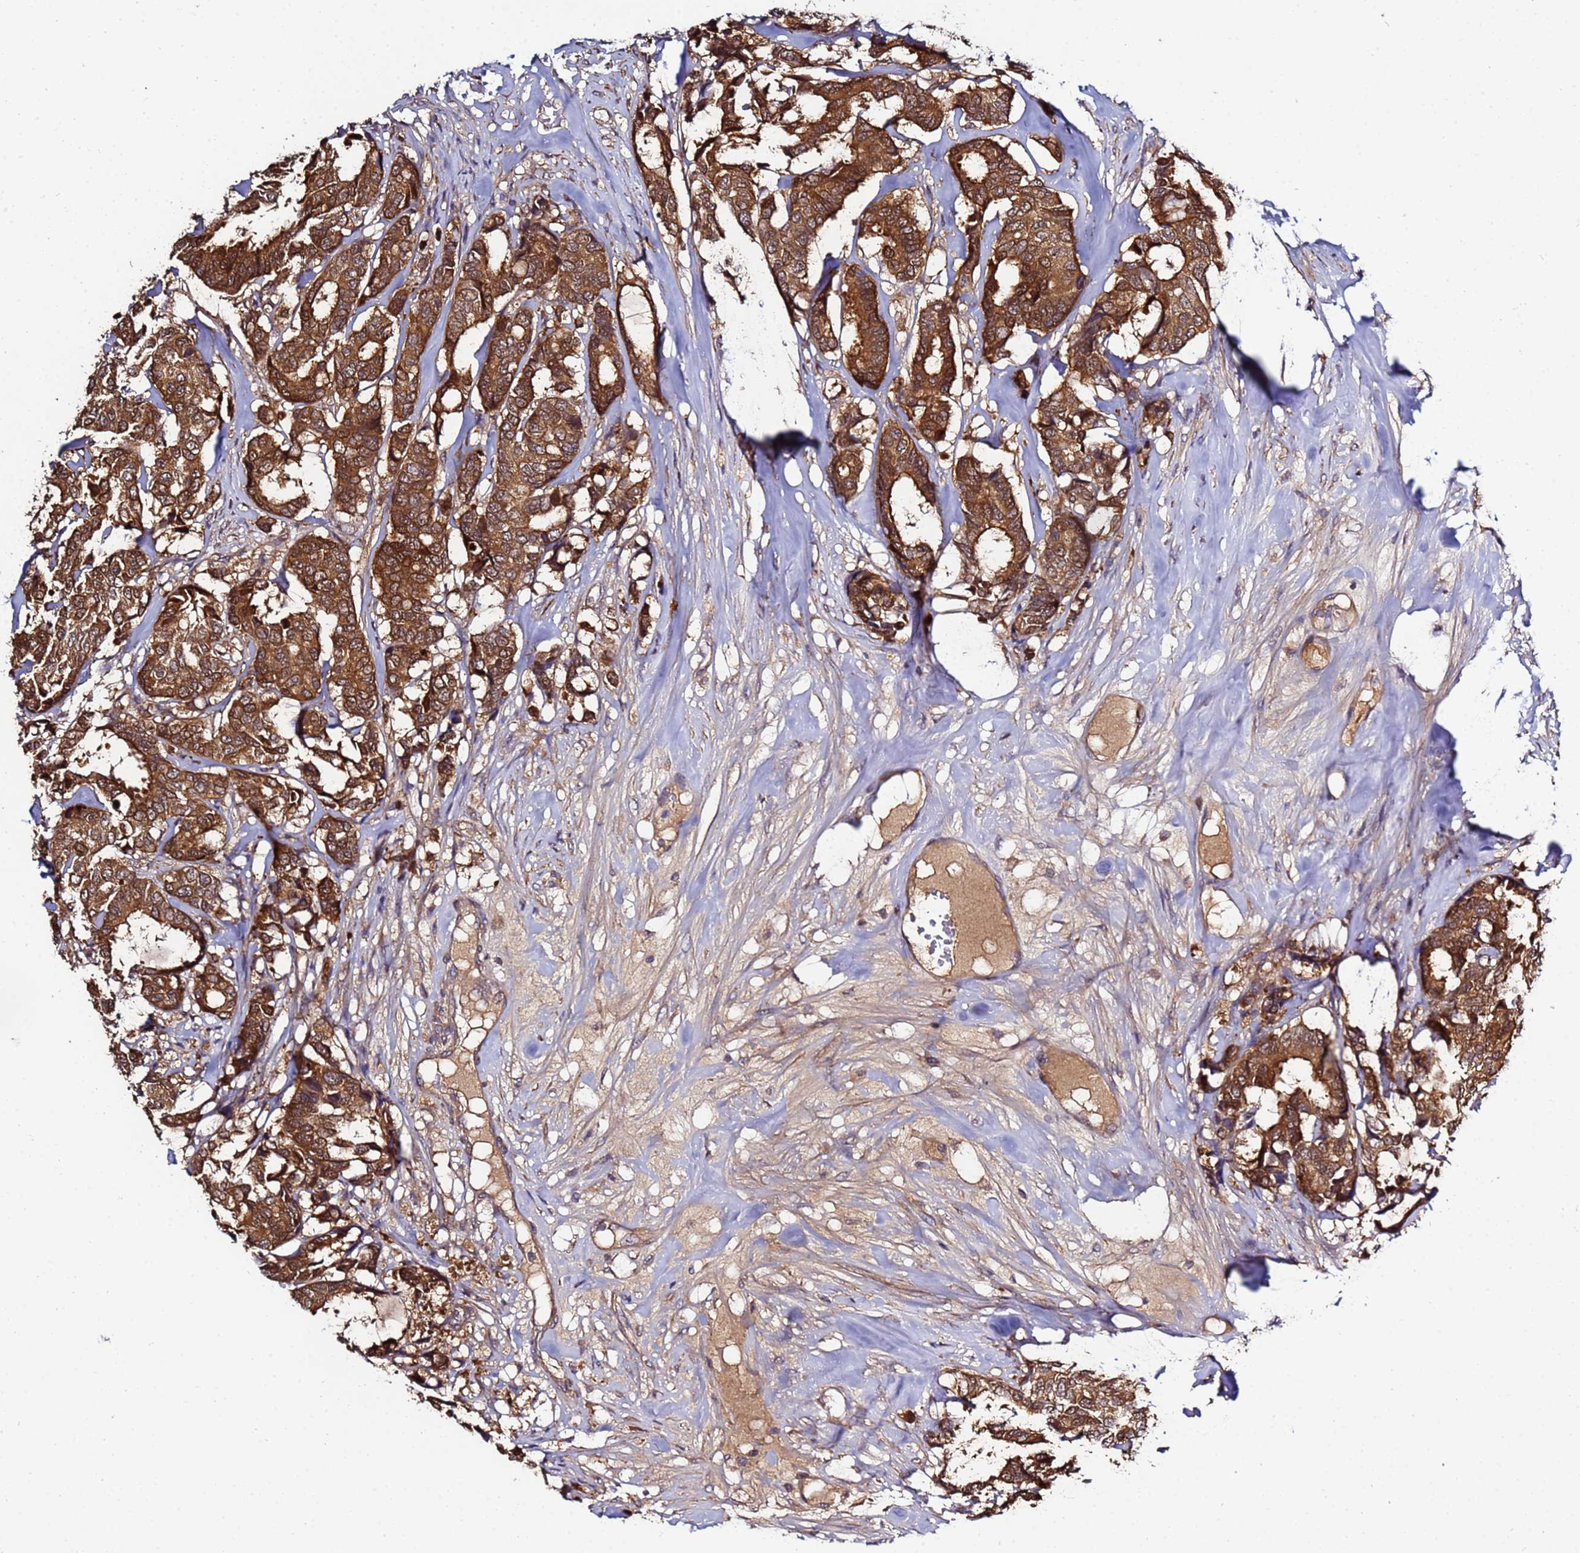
{"staining": {"intensity": "moderate", "quantity": ">75%", "location": "cytoplasmic/membranous"}, "tissue": "breast cancer", "cell_type": "Tumor cells", "image_type": "cancer", "snomed": [{"axis": "morphology", "description": "Duct carcinoma"}, {"axis": "topography", "description": "Breast"}], "caption": "Breast cancer (intraductal carcinoma) was stained to show a protein in brown. There is medium levels of moderate cytoplasmic/membranous expression in about >75% of tumor cells. (DAB (3,3'-diaminobenzidine) IHC, brown staining for protein, blue staining for nuclei).", "gene": "NAXE", "patient": {"sex": "female", "age": 87}}